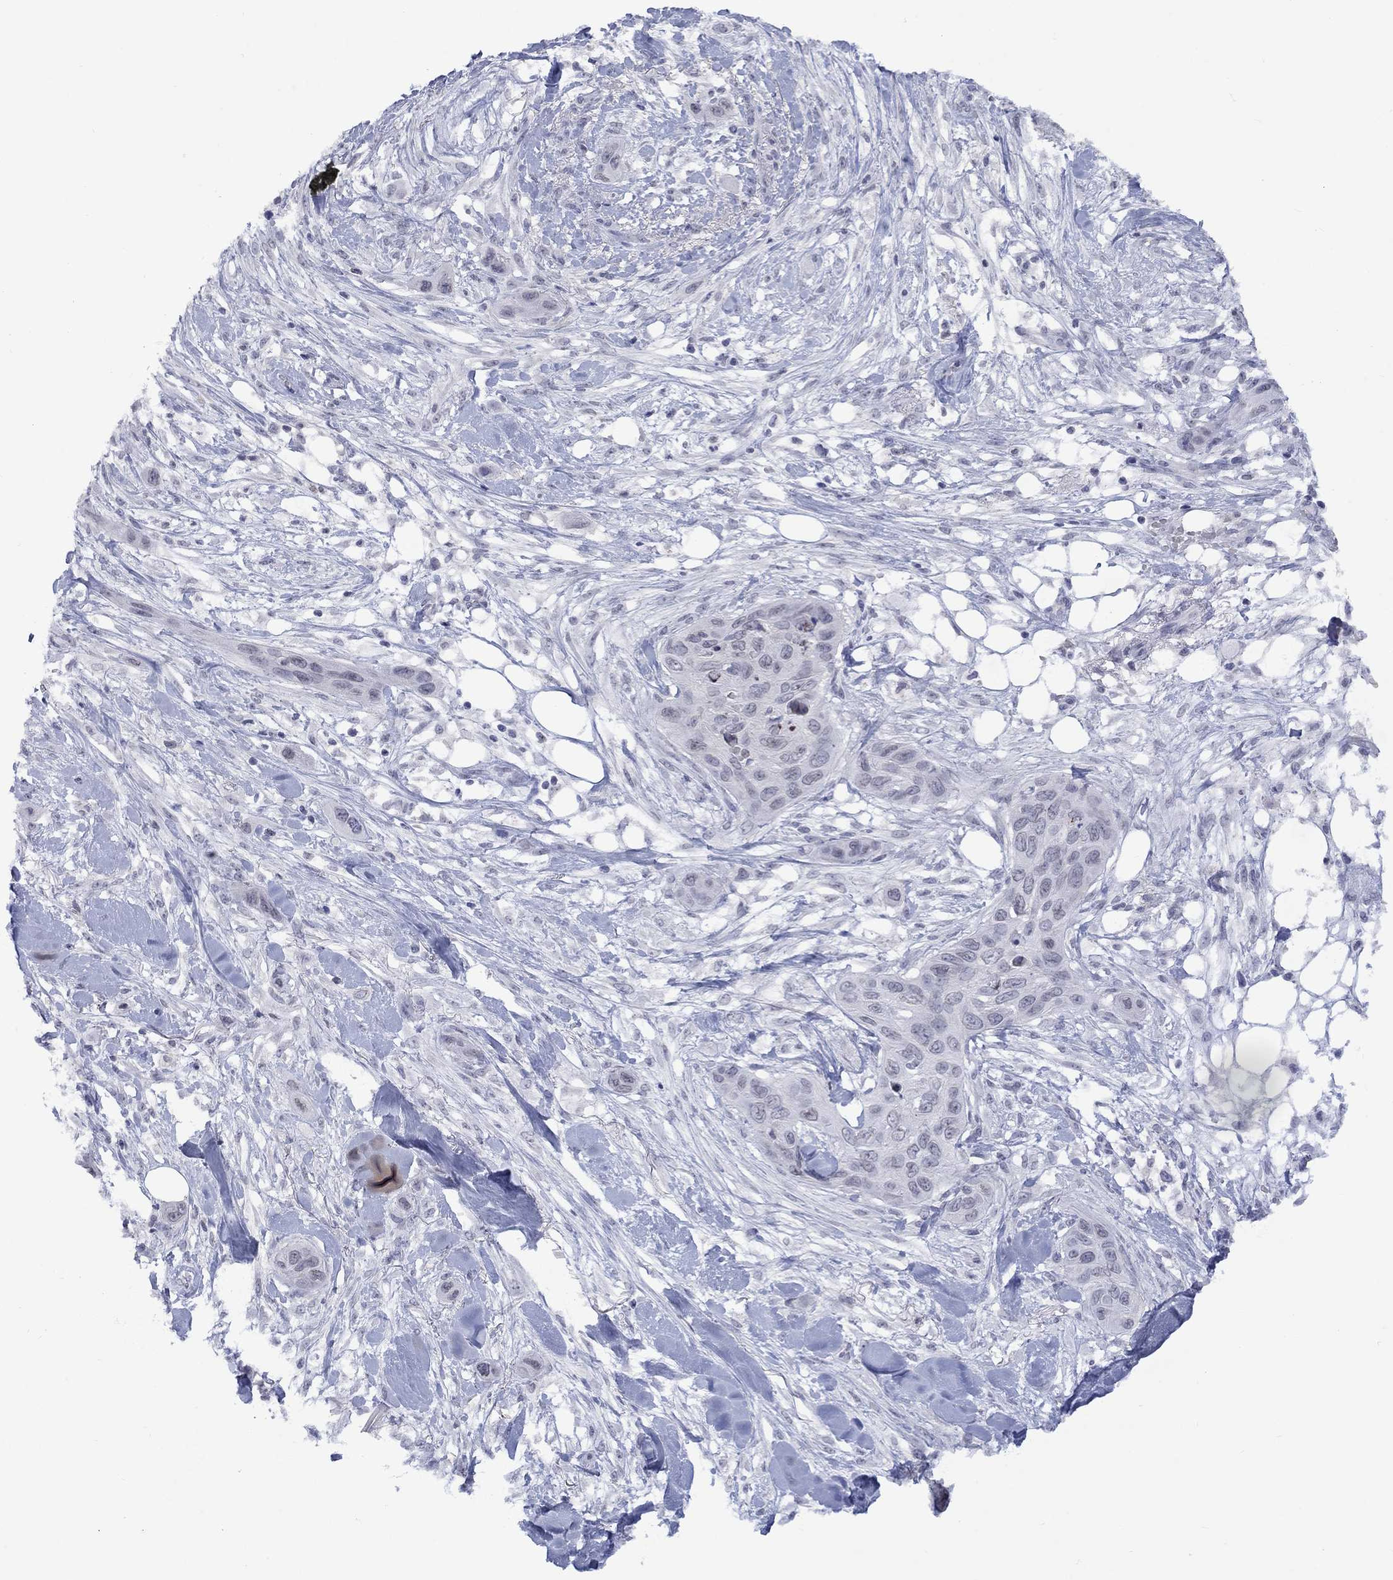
{"staining": {"intensity": "negative", "quantity": "none", "location": "none"}, "tissue": "skin cancer", "cell_type": "Tumor cells", "image_type": "cancer", "snomed": [{"axis": "morphology", "description": "Squamous cell carcinoma, NOS"}, {"axis": "topography", "description": "Skin"}], "caption": "Tumor cells are negative for brown protein staining in squamous cell carcinoma (skin).", "gene": "NSMF", "patient": {"sex": "male", "age": 78}}